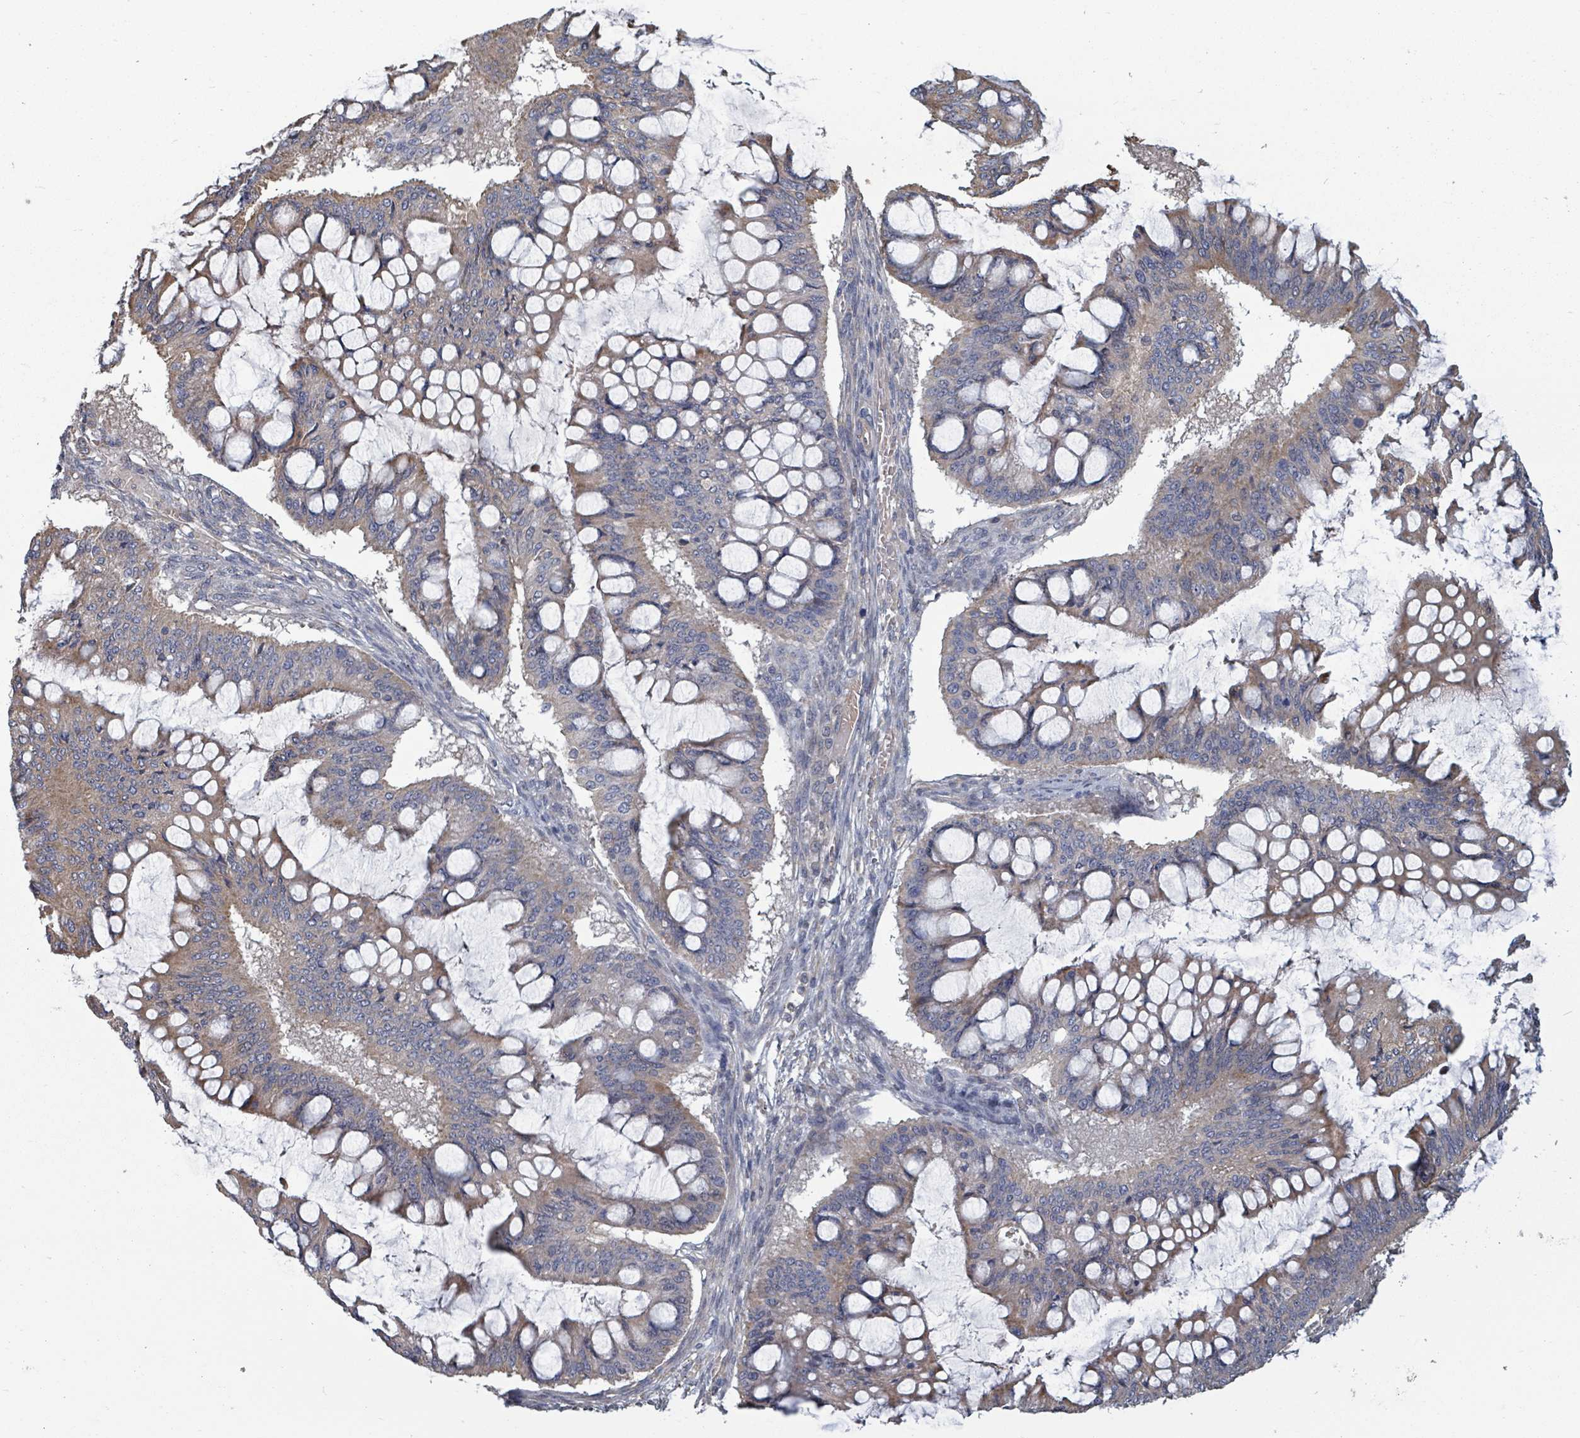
{"staining": {"intensity": "weak", "quantity": "25%-75%", "location": "cytoplasmic/membranous"}, "tissue": "ovarian cancer", "cell_type": "Tumor cells", "image_type": "cancer", "snomed": [{"axis": "morphology", "description": "Cystadenocarcinoma, mucinous, NOS"}, {"axis": "topography", "description": "Ovary"}], "caption": "Immunohistochemical staining of human ovarian cancer reveals weak cytoplasmic/membranous protein positivity in about 25%-75% of tumor cells.", "gene": "GABBR1", "patient": {"sex": "female", "age": 73}}